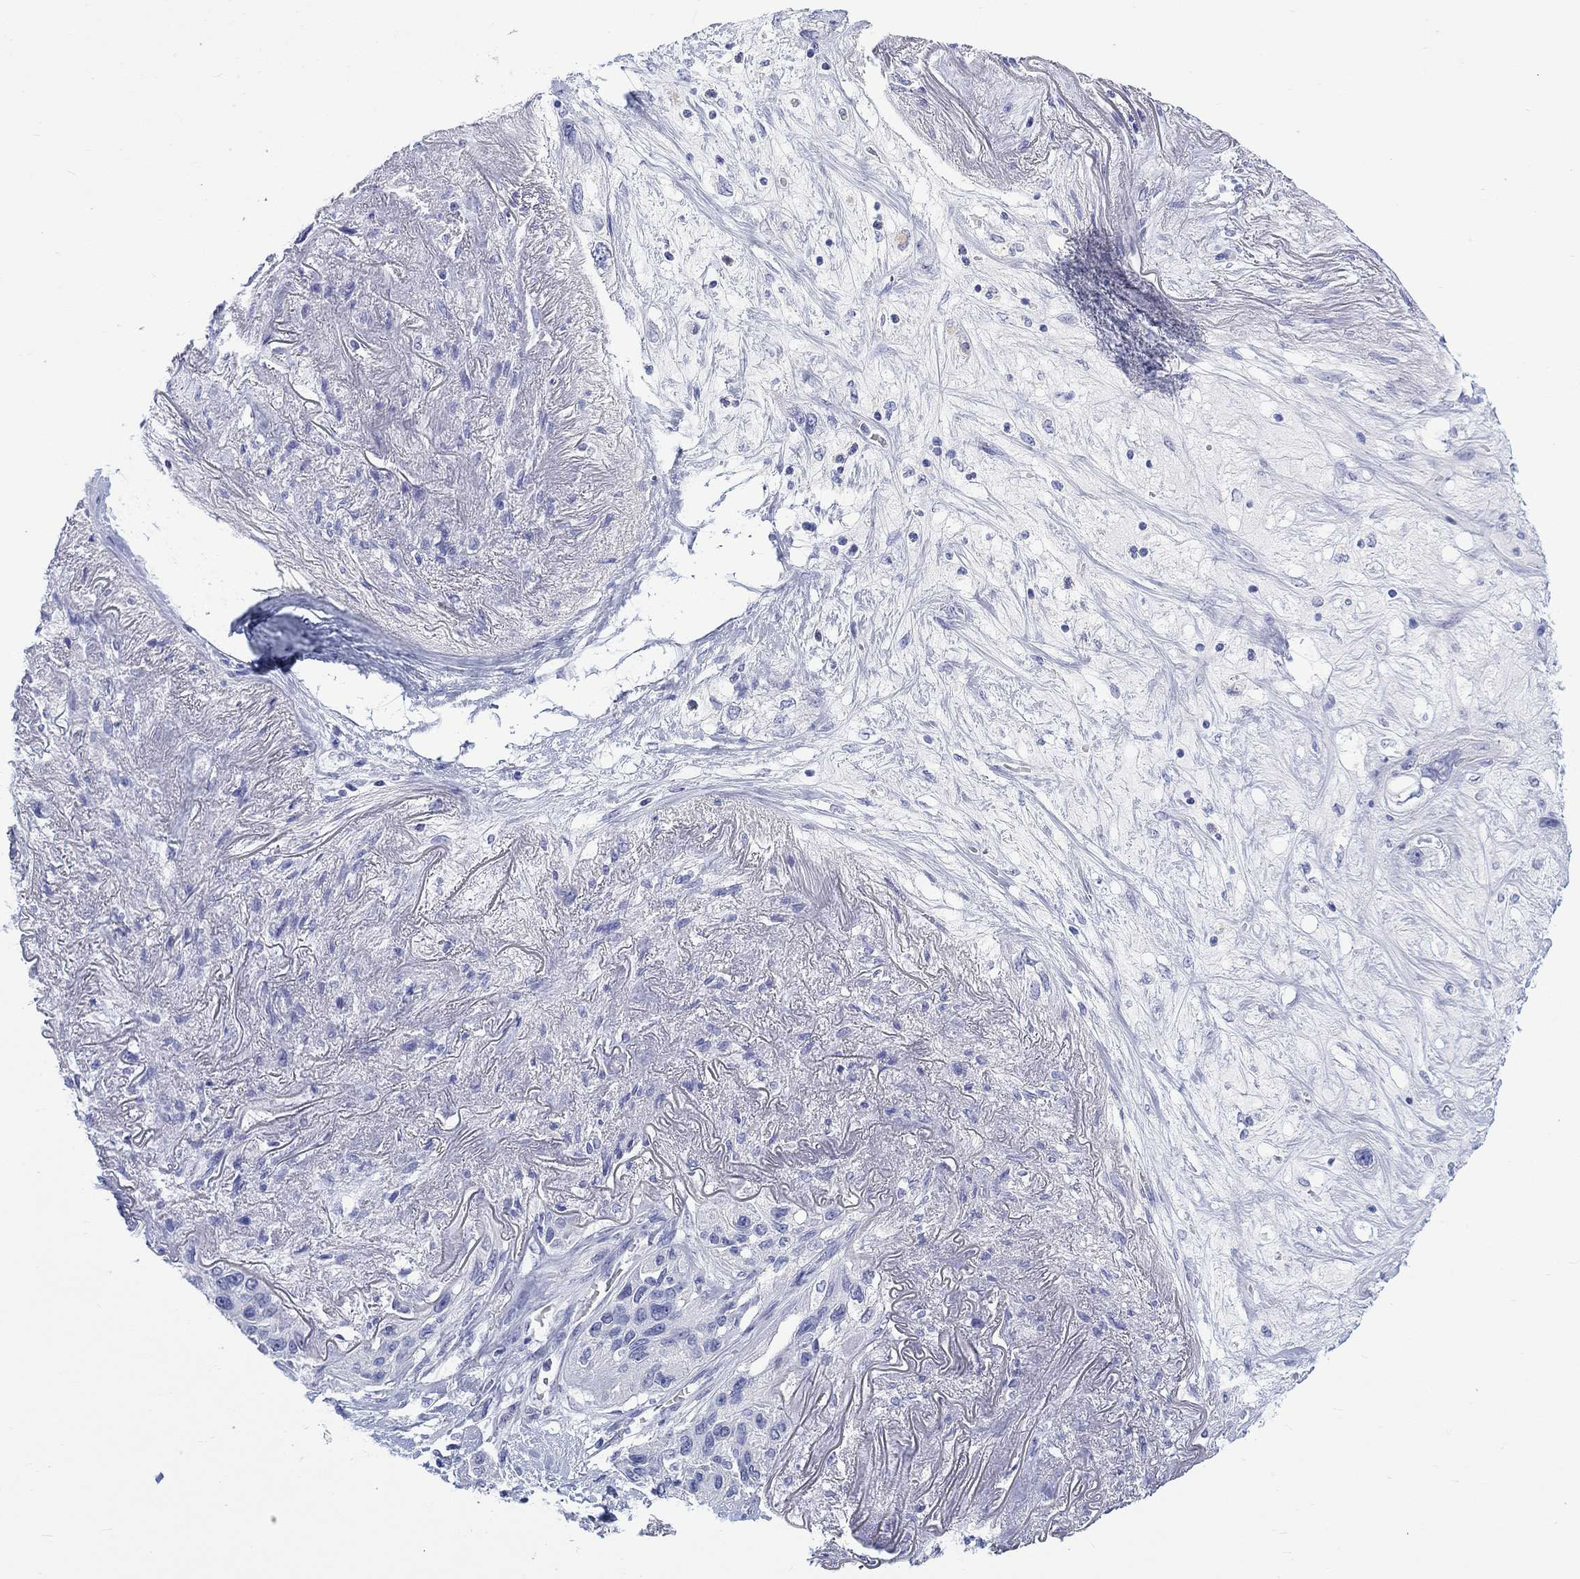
{"staining": {"intensity": "negative", "quantity": "none", "location": "none"}, "tissue": "lung cancer", "cell_type": "Tumor cells", "image_type": "cancer", "snomed": [{"axis": "morphology", "description": "Squamous cell carcinoma, NOS"}, {"axis": "topography", "description": "Lung"}], "caption": "Immunohistochemistry (IHC) histopathology image of neoplastic tissue: human squamous cell carcinoma (lung) stained with DAB demonstrates no significant protein expression in tumor cells.", "gene": "MSI1", "patient": {"sex": "female", "age": 70}}